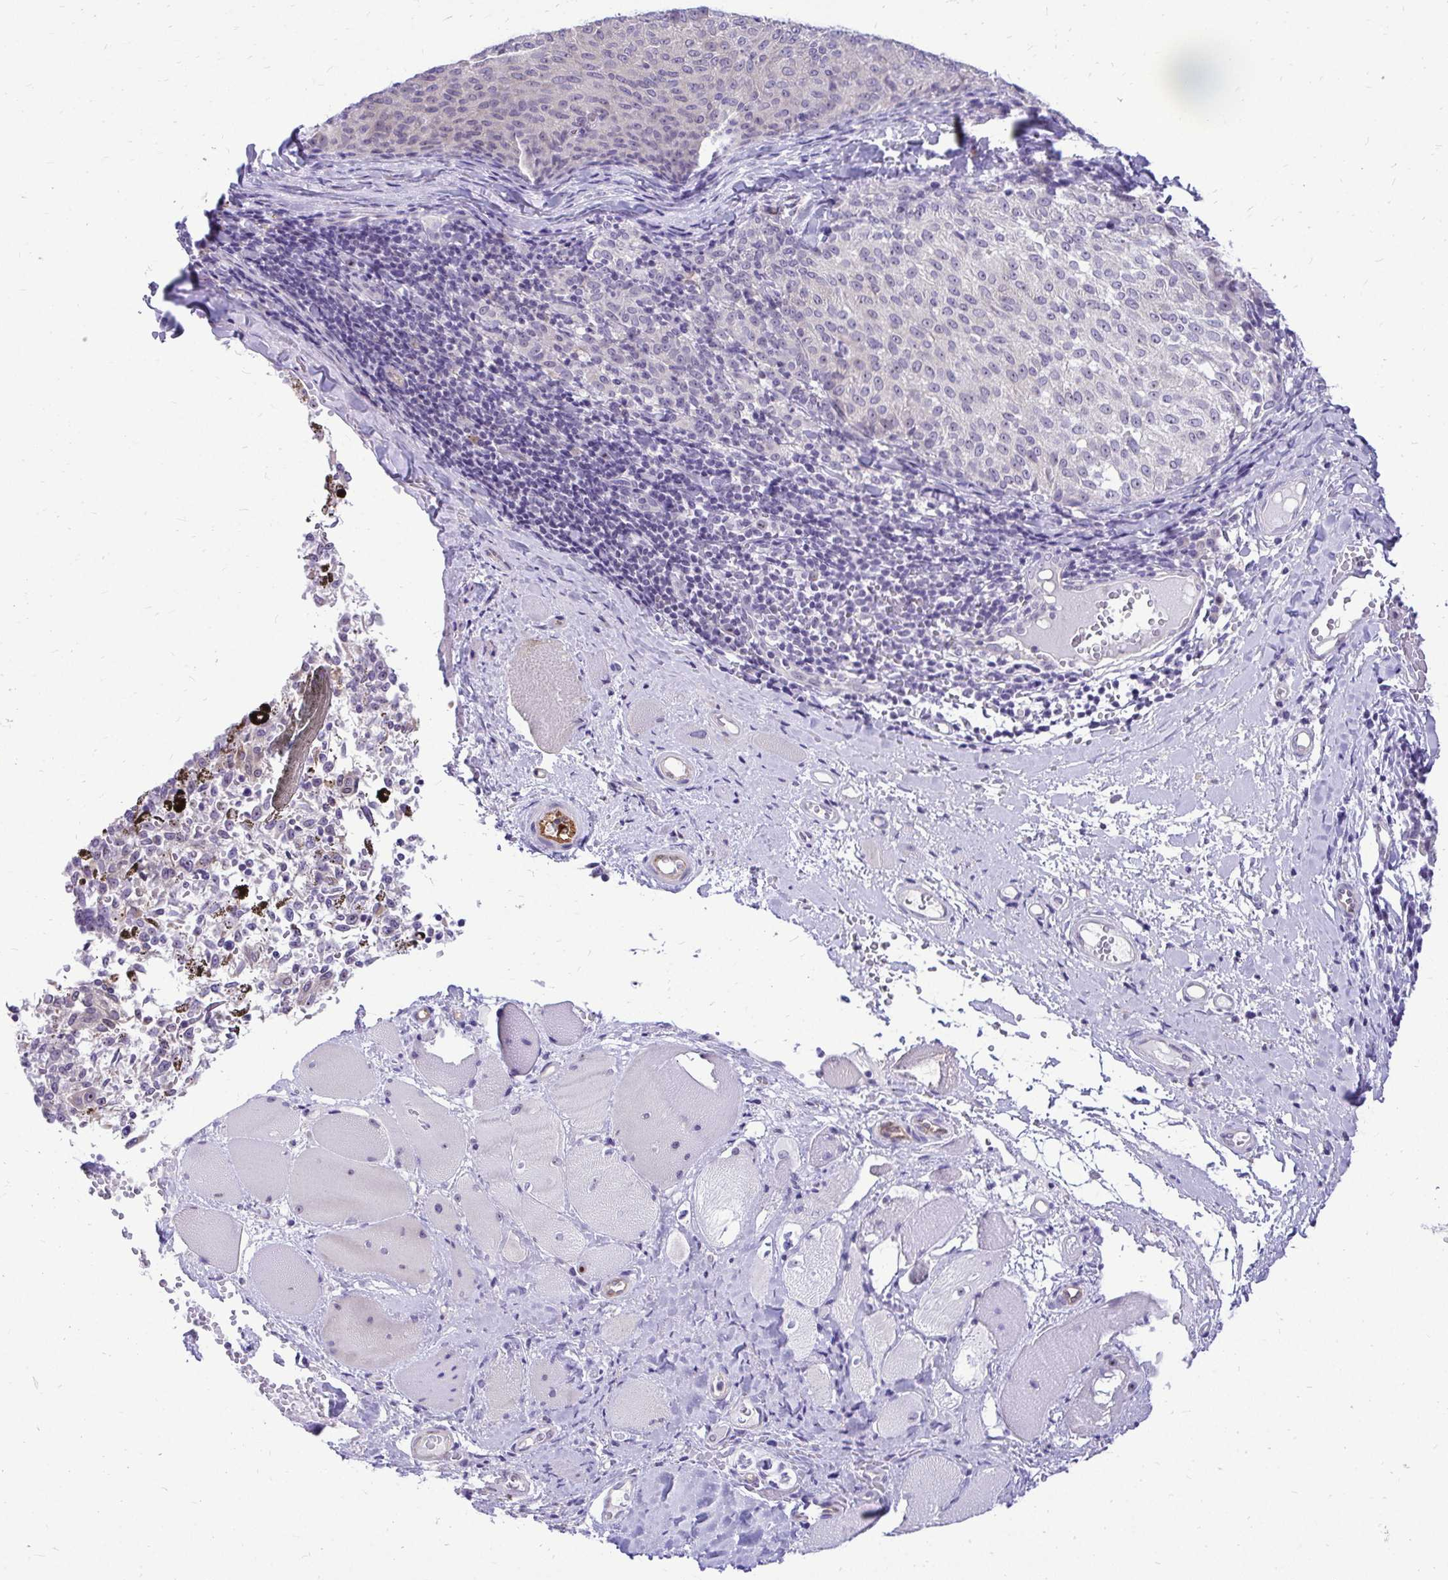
{"staining": {"intensity": "negative", "quantity": "none", "location": "none"}, "tissue": "melanoma", "cell_type": "Tumor cells", "image_type": "cancer", "snomed": [{"axis": "morphology", "description": "Malignant melanoma, NOS"}, {"axis": "topography", "description": "Skin"}], "caption": "Micrograph shows no significant protein positivity in tumor cells of melanoma.", "gene": "NIFK", "patient": {"sex": "female", "age": 72}}